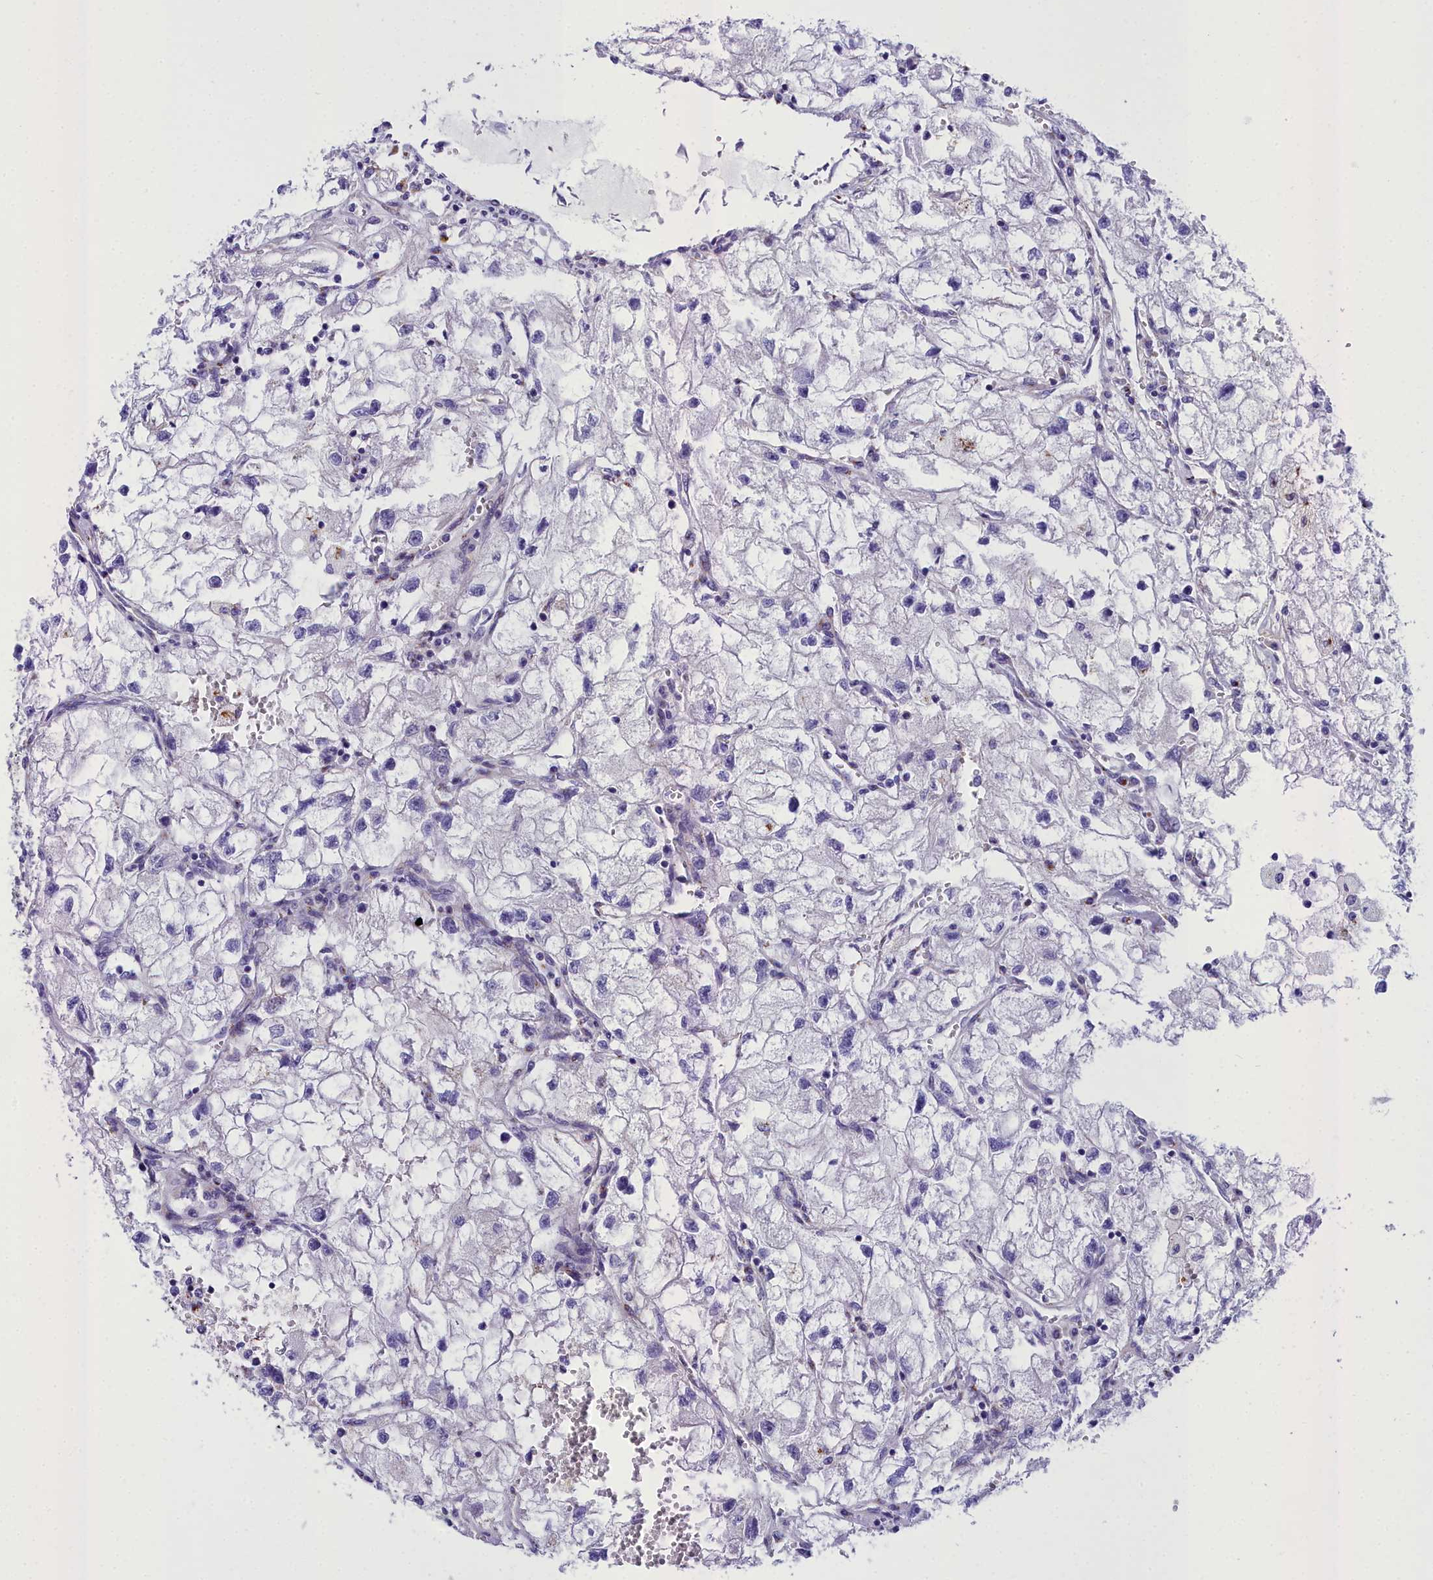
{"staining": {"intensity": "negative", "quantity": "none", "location": "none"}, "tissue": "renal cancer", "cell_type": "Tumor cells", "image_type": "cancer", "snomed": [{"axis": "morphology", "description": "Adenocarcinoma, NOS"}, {"axis": "topography", "description": "Kidney"}], "caption": "The micrograph demonstrates no staining of tumor cells in renal cancer.", "gene": "GFRA1", "patient": {"sex": "female", "age": 70}}